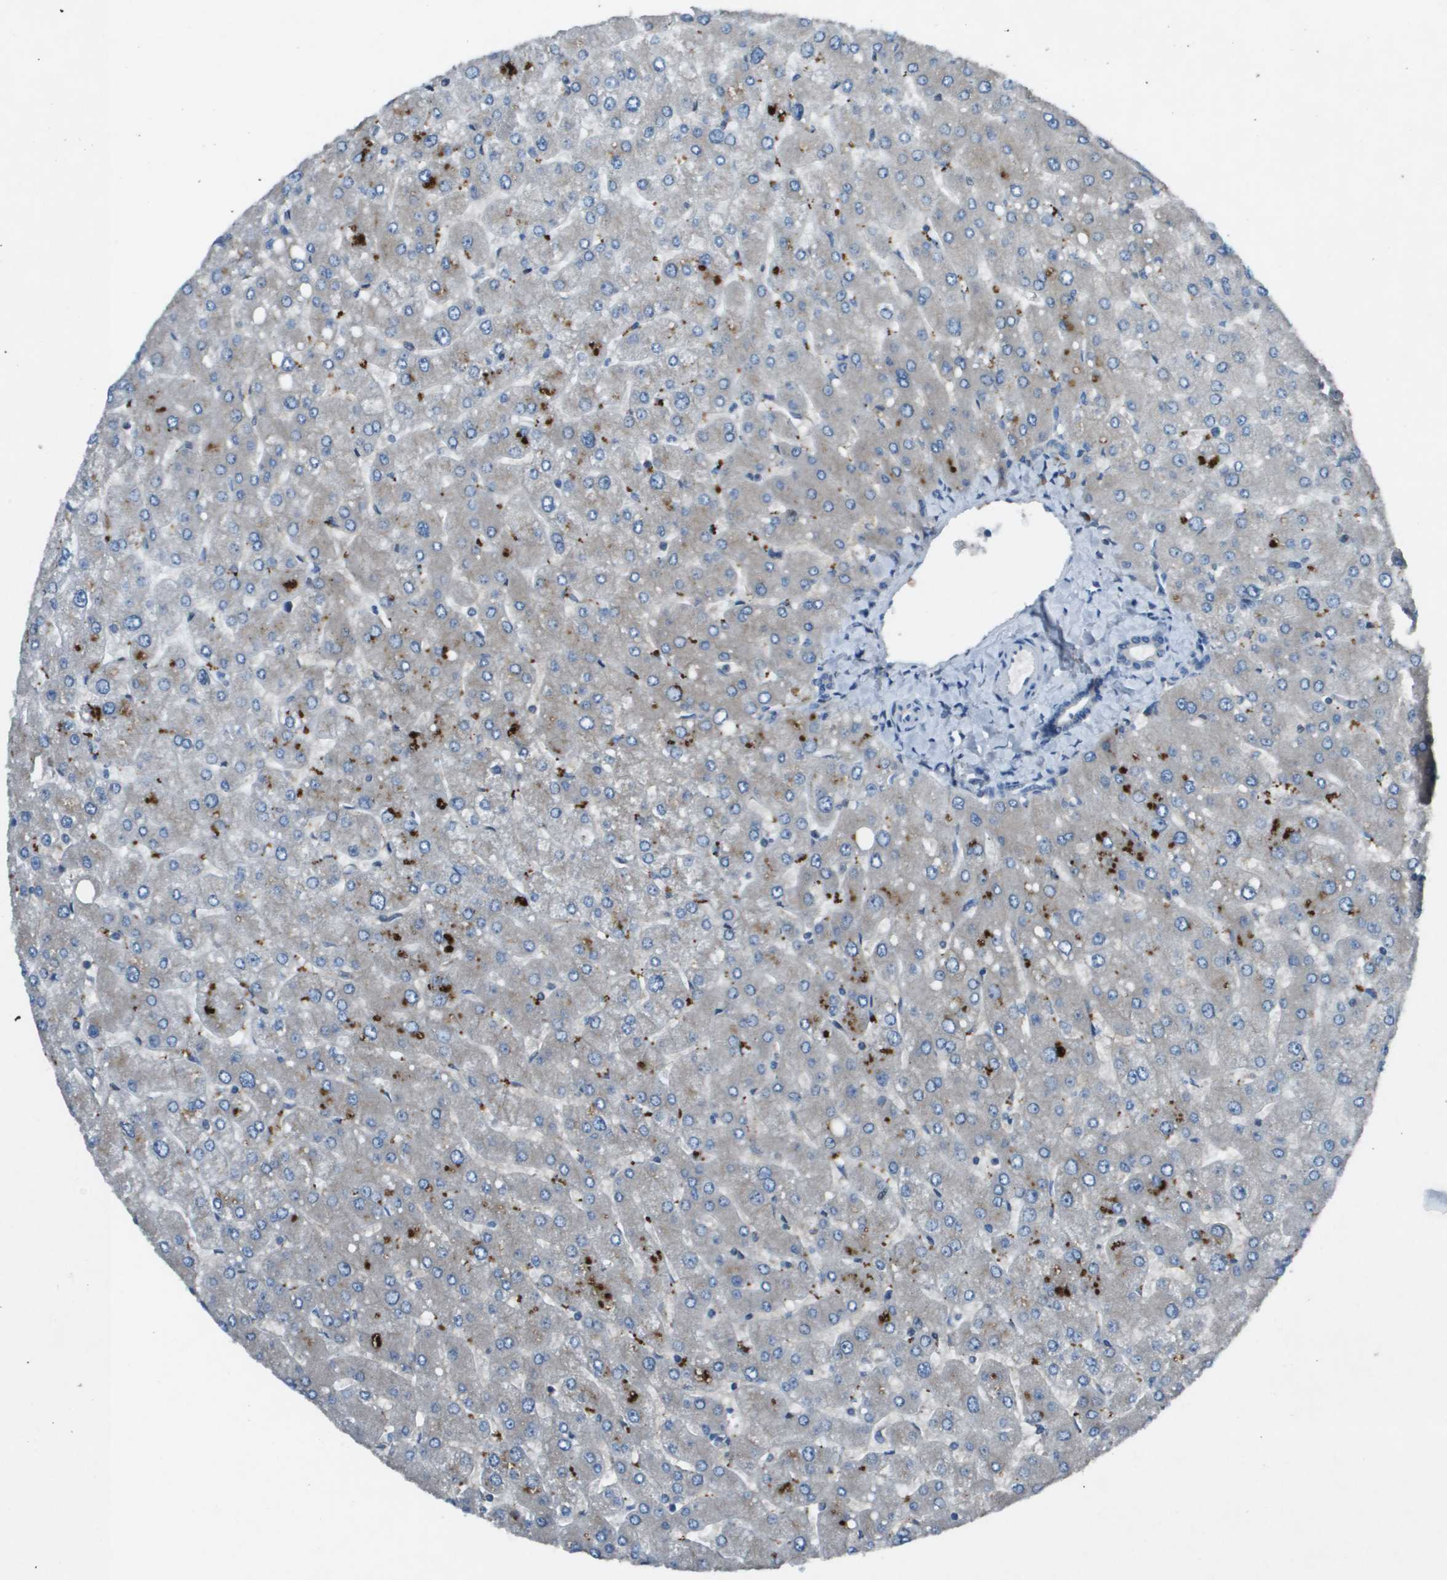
{"staining": {"intensity": "negative", "quantity": "none", "location": "none"}, "tissue": "liver", "cell_type": "Cholangiocytes", "image_type": "normal", "snomed": [{"axis": "morphology", "description": "Normal tissue, NOS"}, {"axis": "topography", "description": "Liver"}], "caption": "DAB (3,3'-diaminobenzidine) immunohistochemical staining of benign human liver reveals no significant expression in cholangiocytes. Brightfield microscopy of immunohistochemistry (IHC) stained with DAB (brown) and hematoxylin (blue), captured at high magnification.", "gene": "CAMK4", "patient": {"sex": "male", "age": 55}}